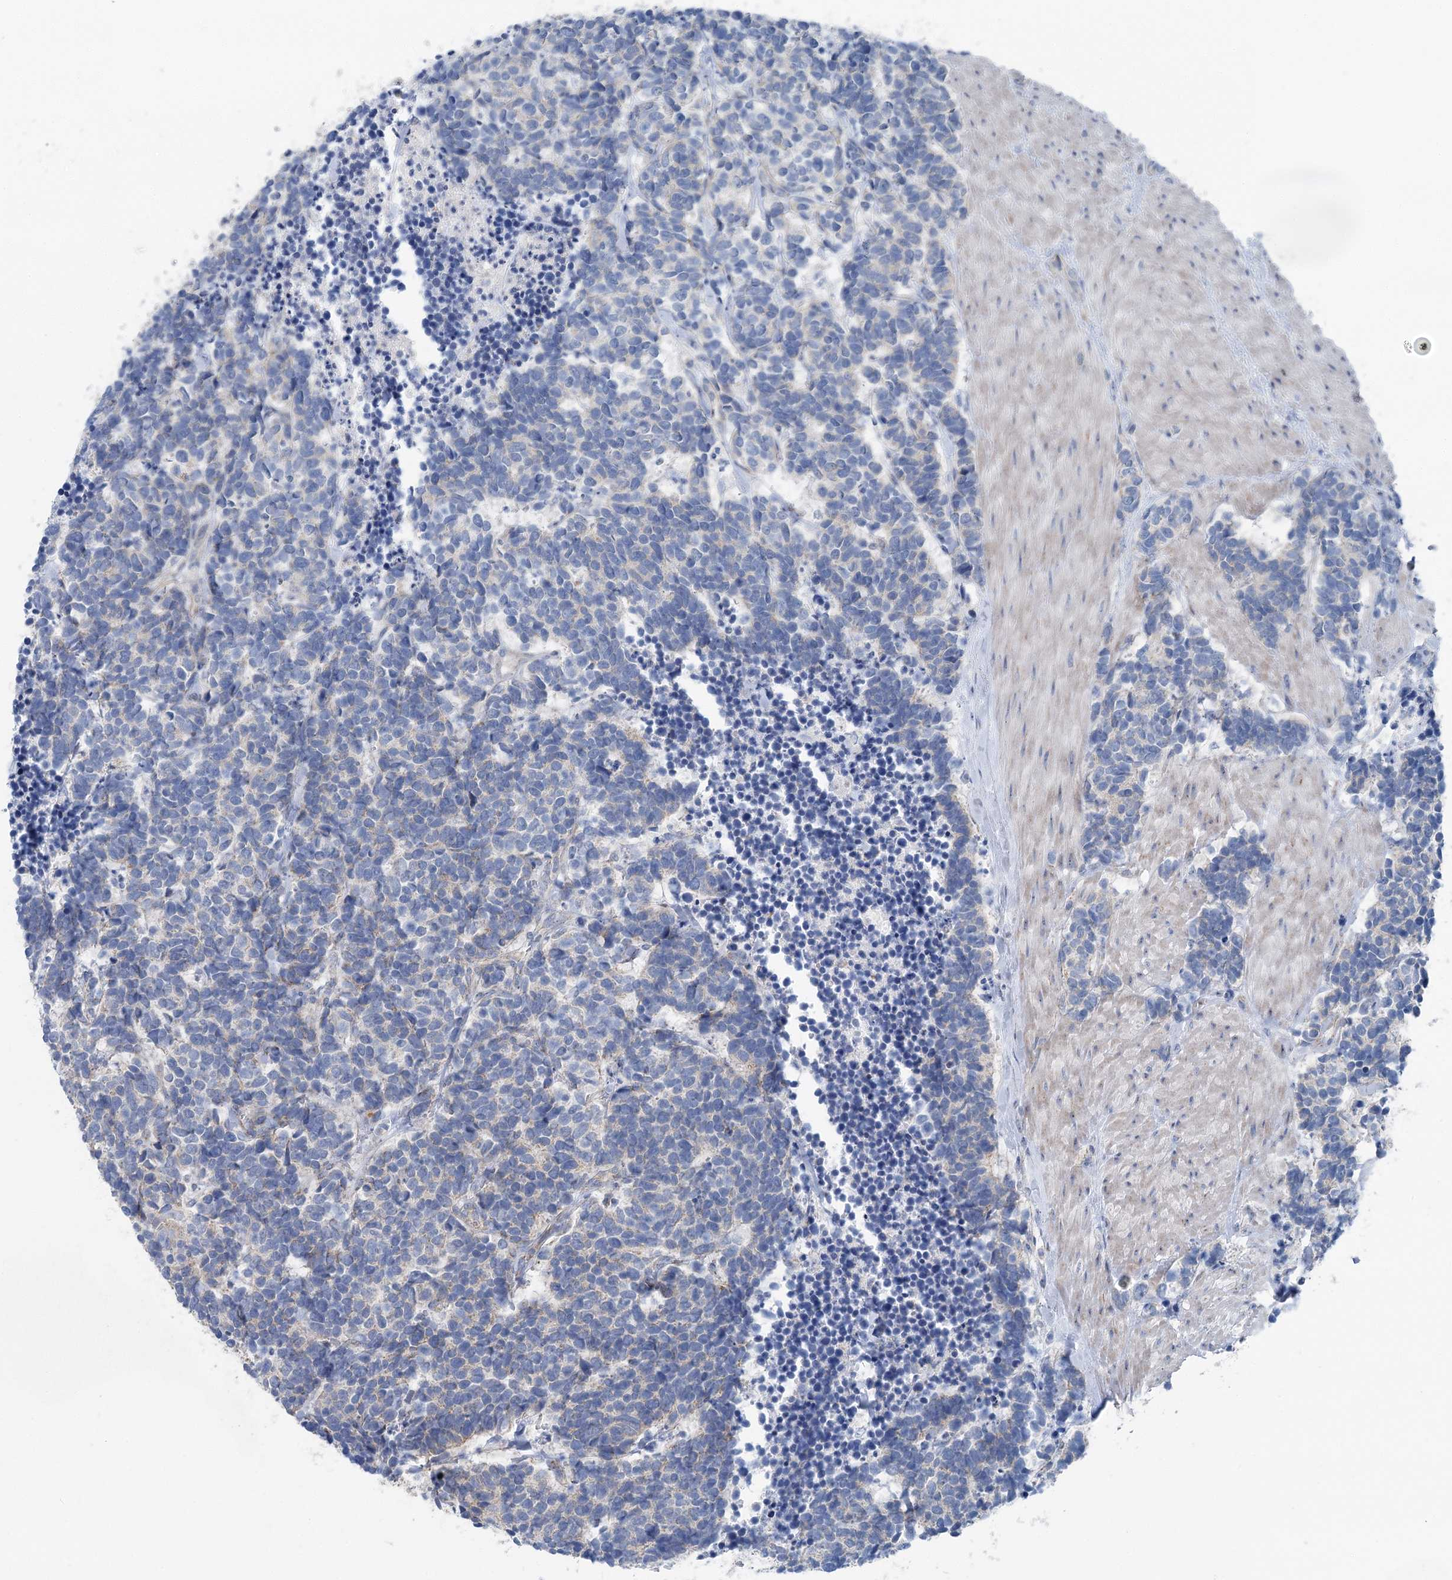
{"staining": {"intensity": "negative", "quantity": "none", "location": "none"}, "tissue": "carcinoid", "cell_type": "Tumor cells", "image_type": "cancer", "snomed": [{"axis": "morphology", "description": "Carcinoma, NOS"}, {"axis": "morphology", "description": "Carcinoid, malignant, NOS"}, {"axis": "topography", "description": "Urinary bladder"}], "caption": "Tumor cells are negative for brown protein staining in carcinoid (malignant).", "gene": "MARK2", "patient": {"sex": "male", "age": 57}}